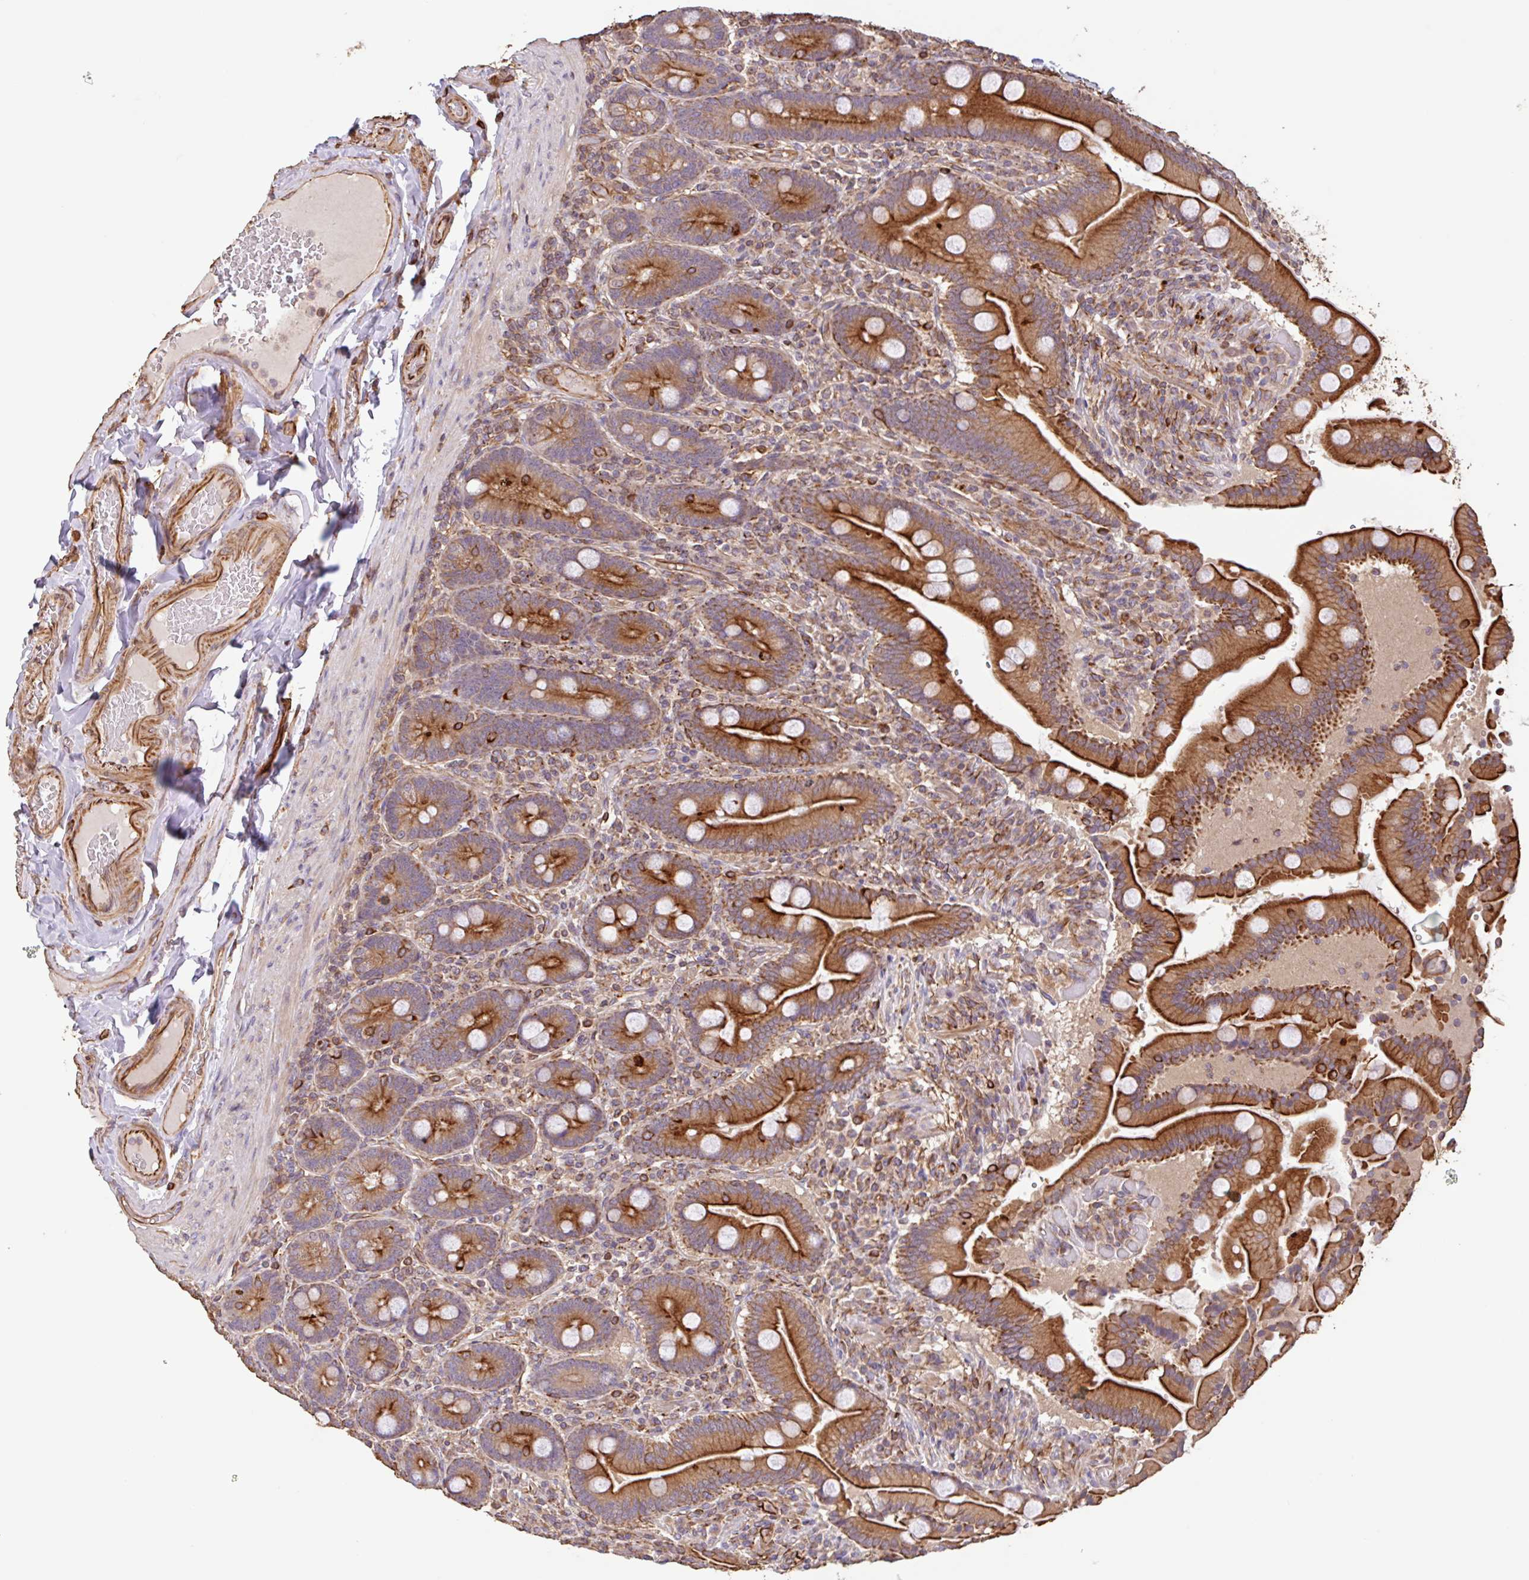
{"staining": {"intensity": "strong", "quantity": ">75%", "location": "cytoplasmic/membranous"}, "tissue": "duodenum", "cell_type": "Glandular cells", "image_type": "normal", "snomed": [{"axis": "morphology", "description": "Normal tissue, NOS"}, {"axis": "topography", "description": "Duodenum"}], "caption": "Protein analysis of unremarkable duodenum displays strong cytoplasmic/membranous staining in approximately >75% of glandular cells. (Stains: DAB in brown, nuclei in blue, Microscopy: brightfield microscopy at high magnification).", "gene": "ZNF790", "patient": {"sex": "female", "age": 62}}